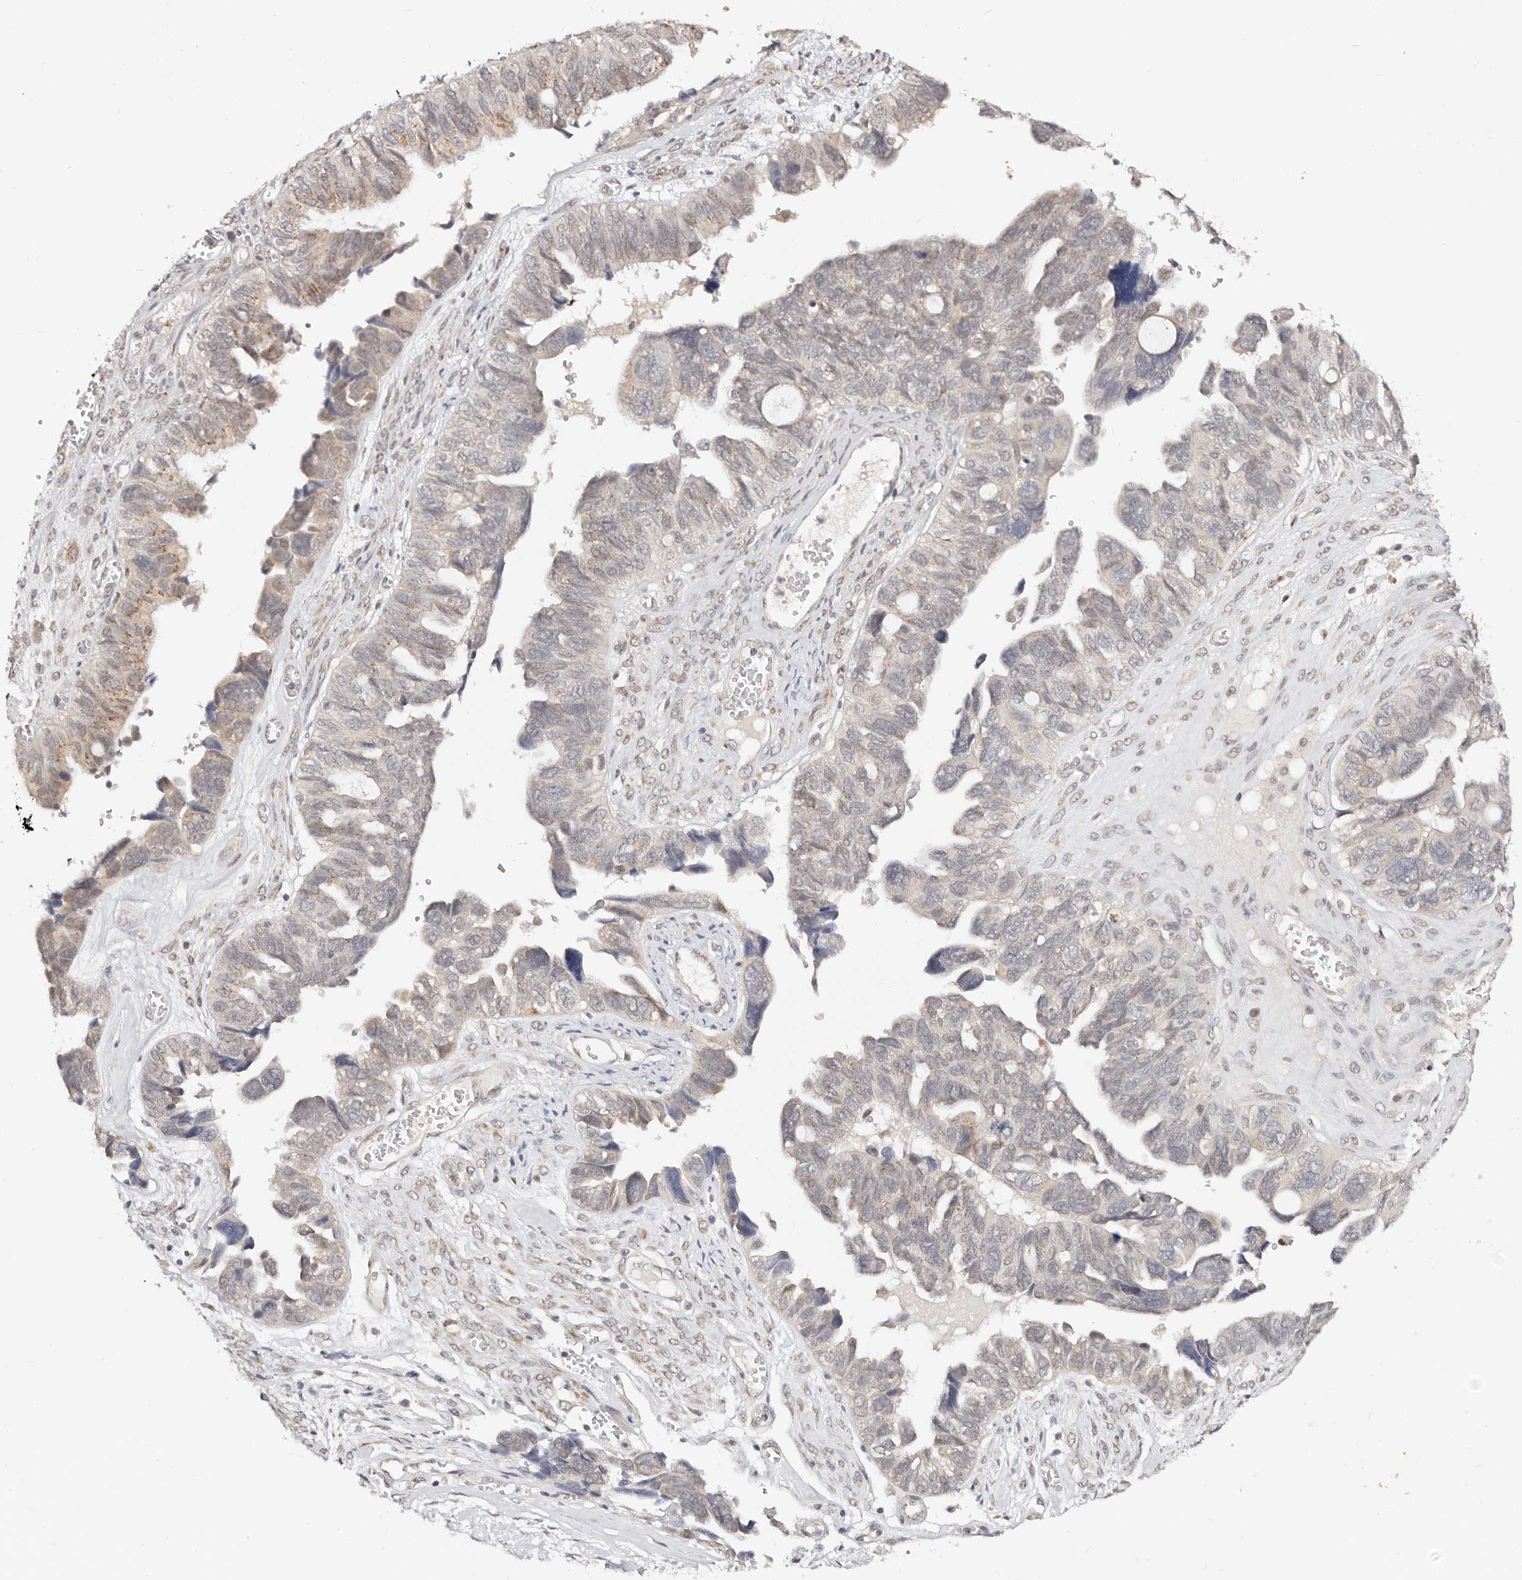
{"staining": {"intensity": "weak", "quantity": "25%-75%", "location": "nuclear"}, "tissue": "ovarian cancer", "cell_type": "Tumor cells", "image_type": "cancer", "snomed": [{"axis": "morphology", "description": "Cystadenocarcinoma, serous, NOS"}, {"axis": "topography", "description": "Ovary"}], "caption": "Immunohistochemical staining of serous cystadenocarcinoma (ovarian) displays low levels of weak nuclear protein staining in about 25%-75% of tumor cells.", "gene": "VIPAS39", "patient": {"sex": "female", "age": 79}}